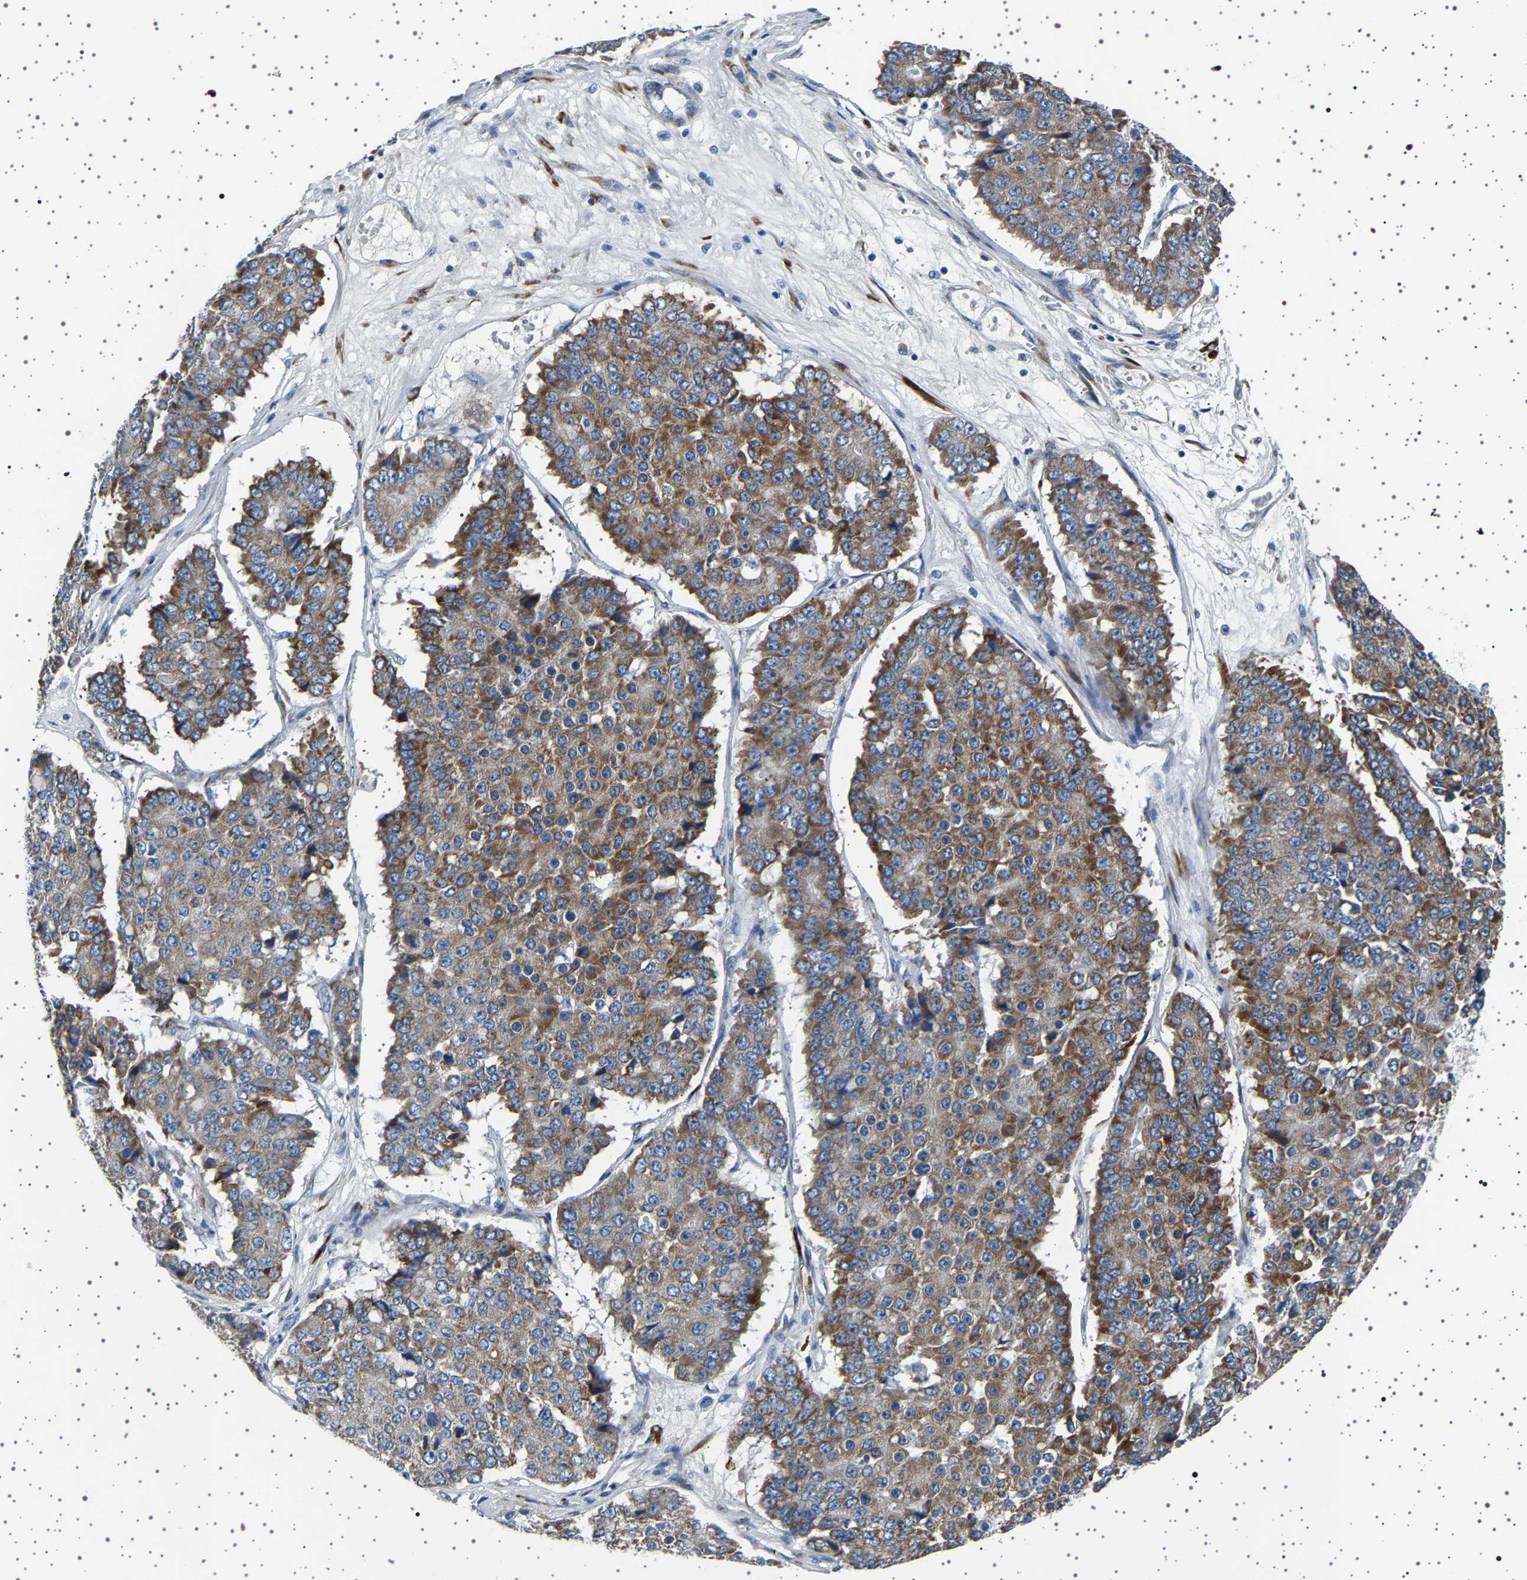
{"staining": {"intensity": "moderate", "quantity": ">75%", "location": "cytoplasmic/membranous"}, "tissue": "pancreatic cancer", "cell_type": "Tumor cells", "image_type": "cancer", "snomed": [{"axis": "morphology", "description": "Adenocarcinoma, NOS"}, {"axis": "topography", "description": "Pancreas"}], "caption": "Brown immunohistochemical staining in pancreatic adenocarcinoma reveals moderate cytoplasmic/membranous staining in approximately >75% of tumor cells. The staining was performed using DAB to visualize the protein expression in brown, while the nuclei were stained in blue with hematoxylin (Magnification: 20x).", "gene": "FTCD", "patient": {"sex": "male", "age": 50}}